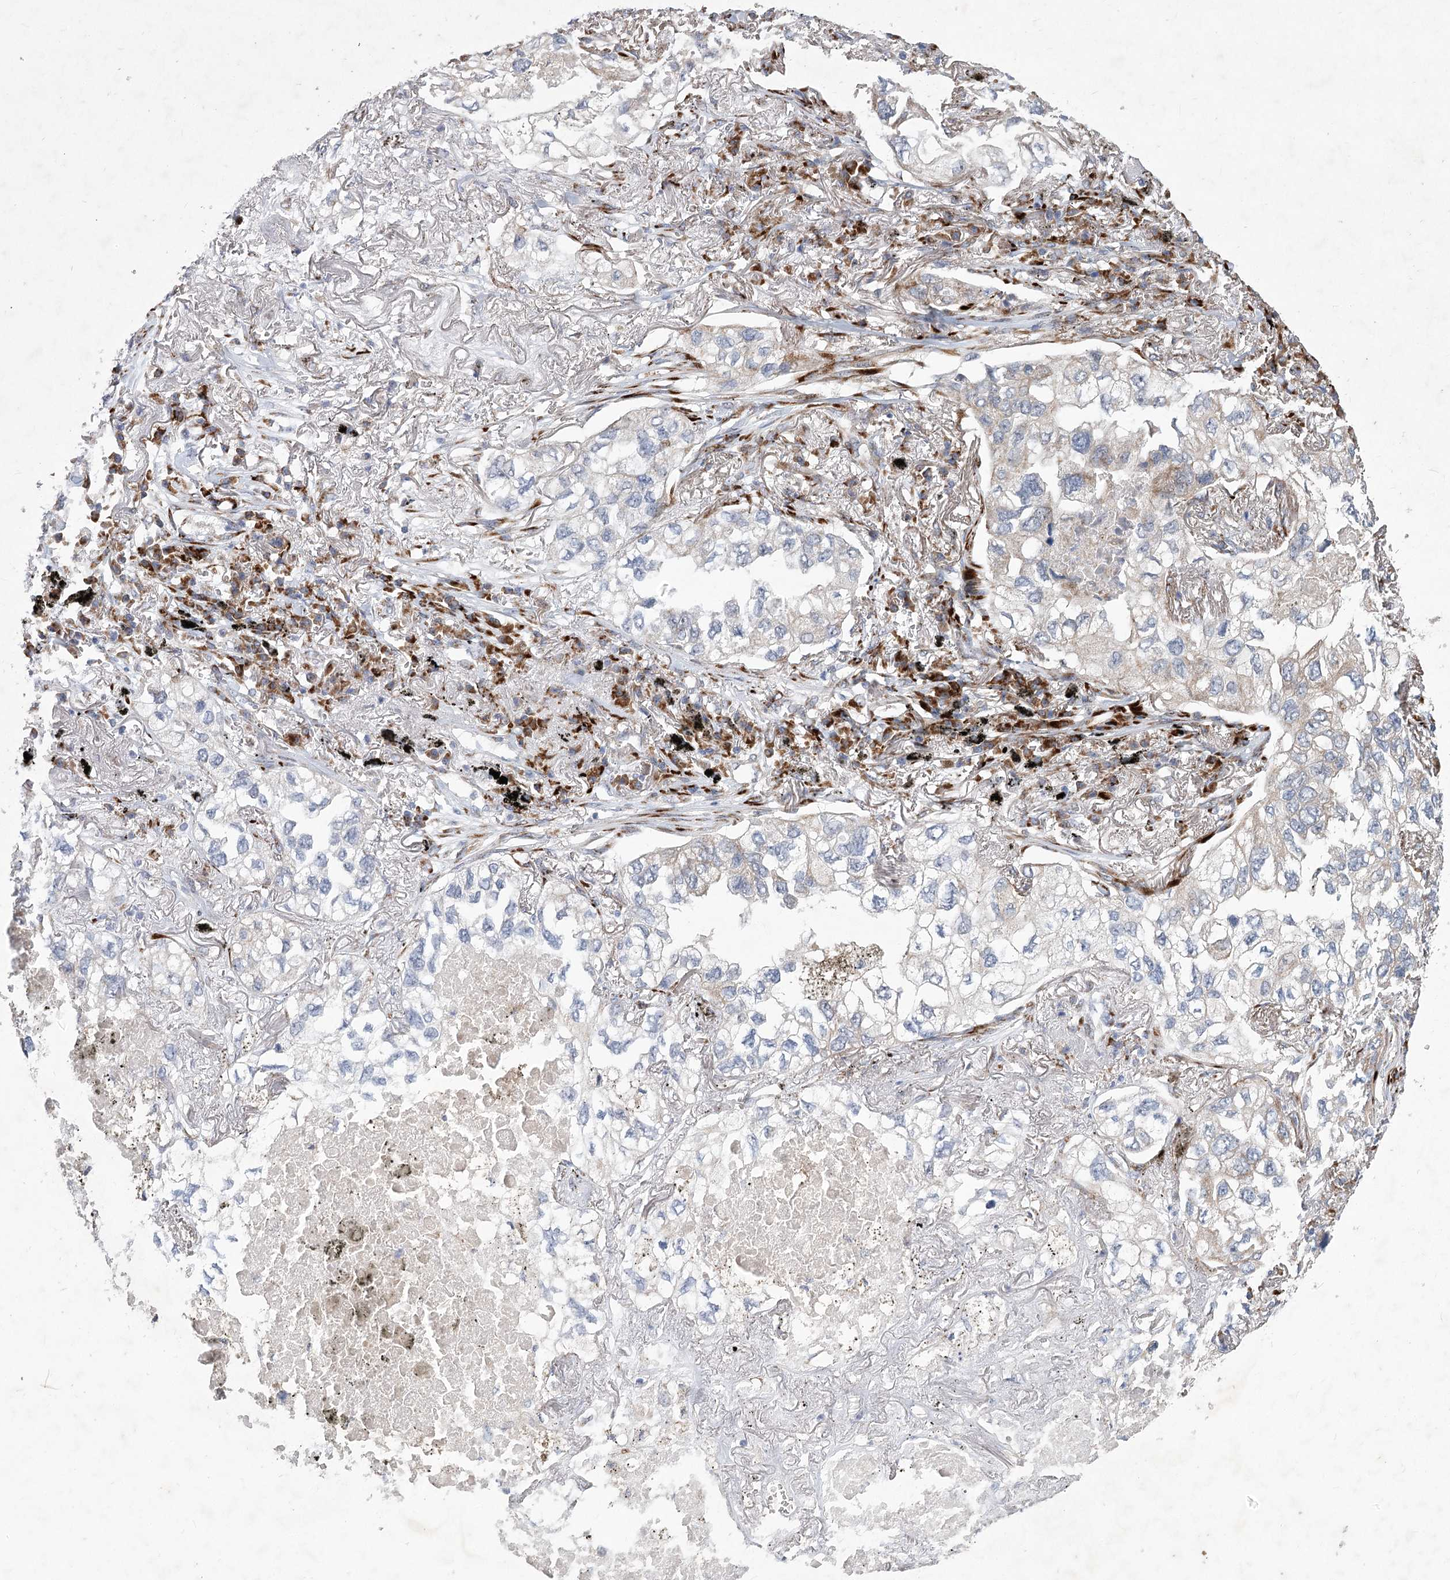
{"staining": {"intensity": "negative", "quantity": "none", "location": "none"}, "tissue": "lung cancer", "cell_type": "Tumor cells", "image_type": "cancer", "snomed": [{"axis": "morphology", "description": "Adenocarcinoma, NOS"}, {"axis": "topography", "description": "Lung"}], "caption": "IHC image of human lung cancer stained for a protein (brown), which displays no expression in tumor cells.", "gene": "GCNT4", "patient": {"sex": "male", "age": 65}}